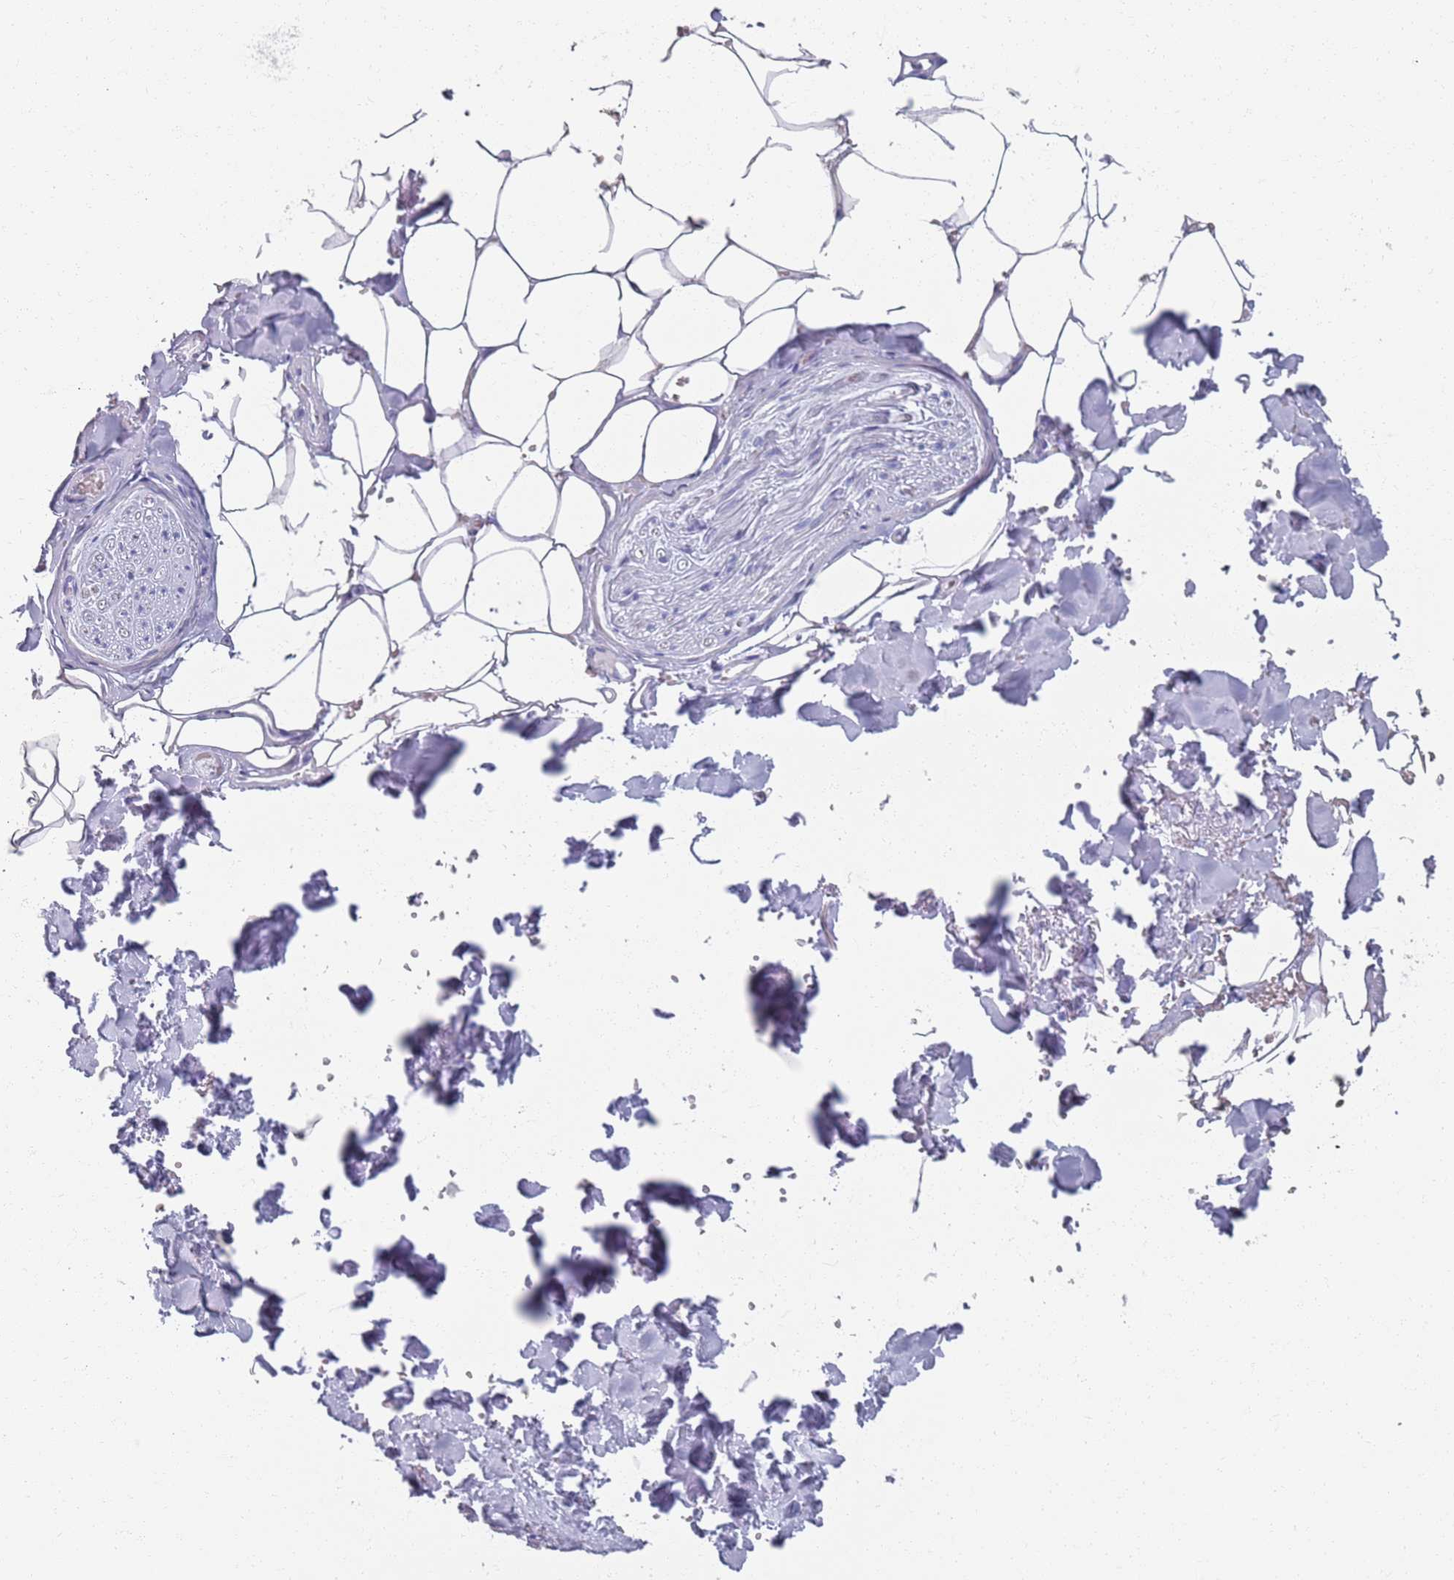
{"staining": {"intensity": "negative", "quantity": "none", "location": "none"}, "tissue": "adipose tissue", "cell_type": "Adipocytes", "image_type": "normal", "snomed": [{"axis": "morphology", "description": "Normal tissue, NOS"}, {"axis": "topography", "description": "Salivary gland"}, {"axis": "topography", "description": "Peripheral nerve tissue"}], "caption": "A histopathology image of adipose tissue stained for a protein demonstrates no brown staining in adipocytes.", "gene": "PLOD1", "patient": {"sex": "male", "age": 38}}